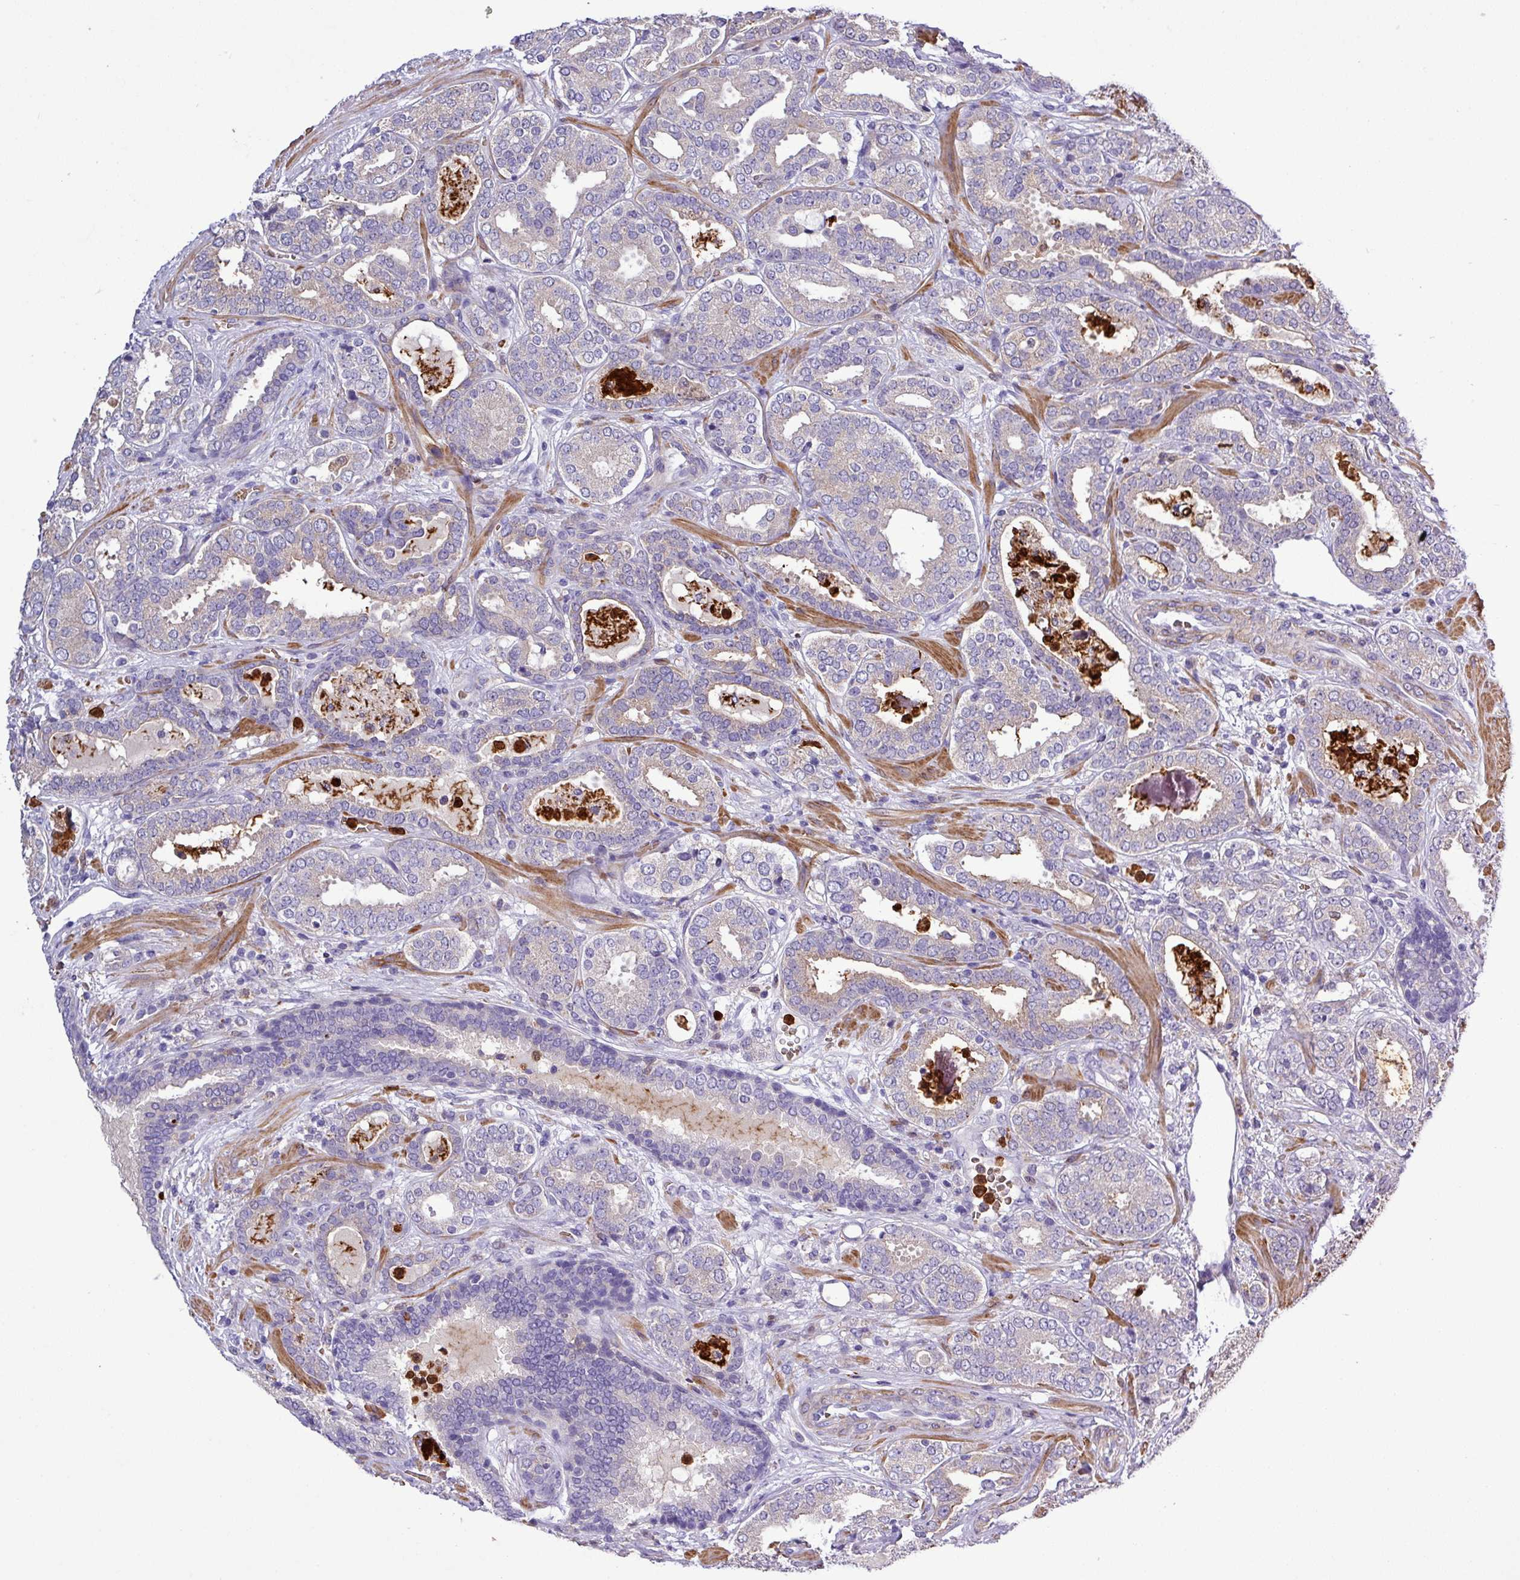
{"staining": {"intensity": "negative", "quantity": "none", "location": "none"}, "tissue": "prostate cancer", "cell_type": "Tumor cells", "image_type": "cancer", "snomed": [{"axis": "morphology", "description": "Adenocarcinoma, High grade"}, {"axis": "topography", "description": "Prostate"}], "caption": "Micrograph shows no significant protein expression in tumor cells of prostate adenocarcinoma (high-grade).", "gene": "MGAT4B", "patient": {"sex": "male", "age": 65}}